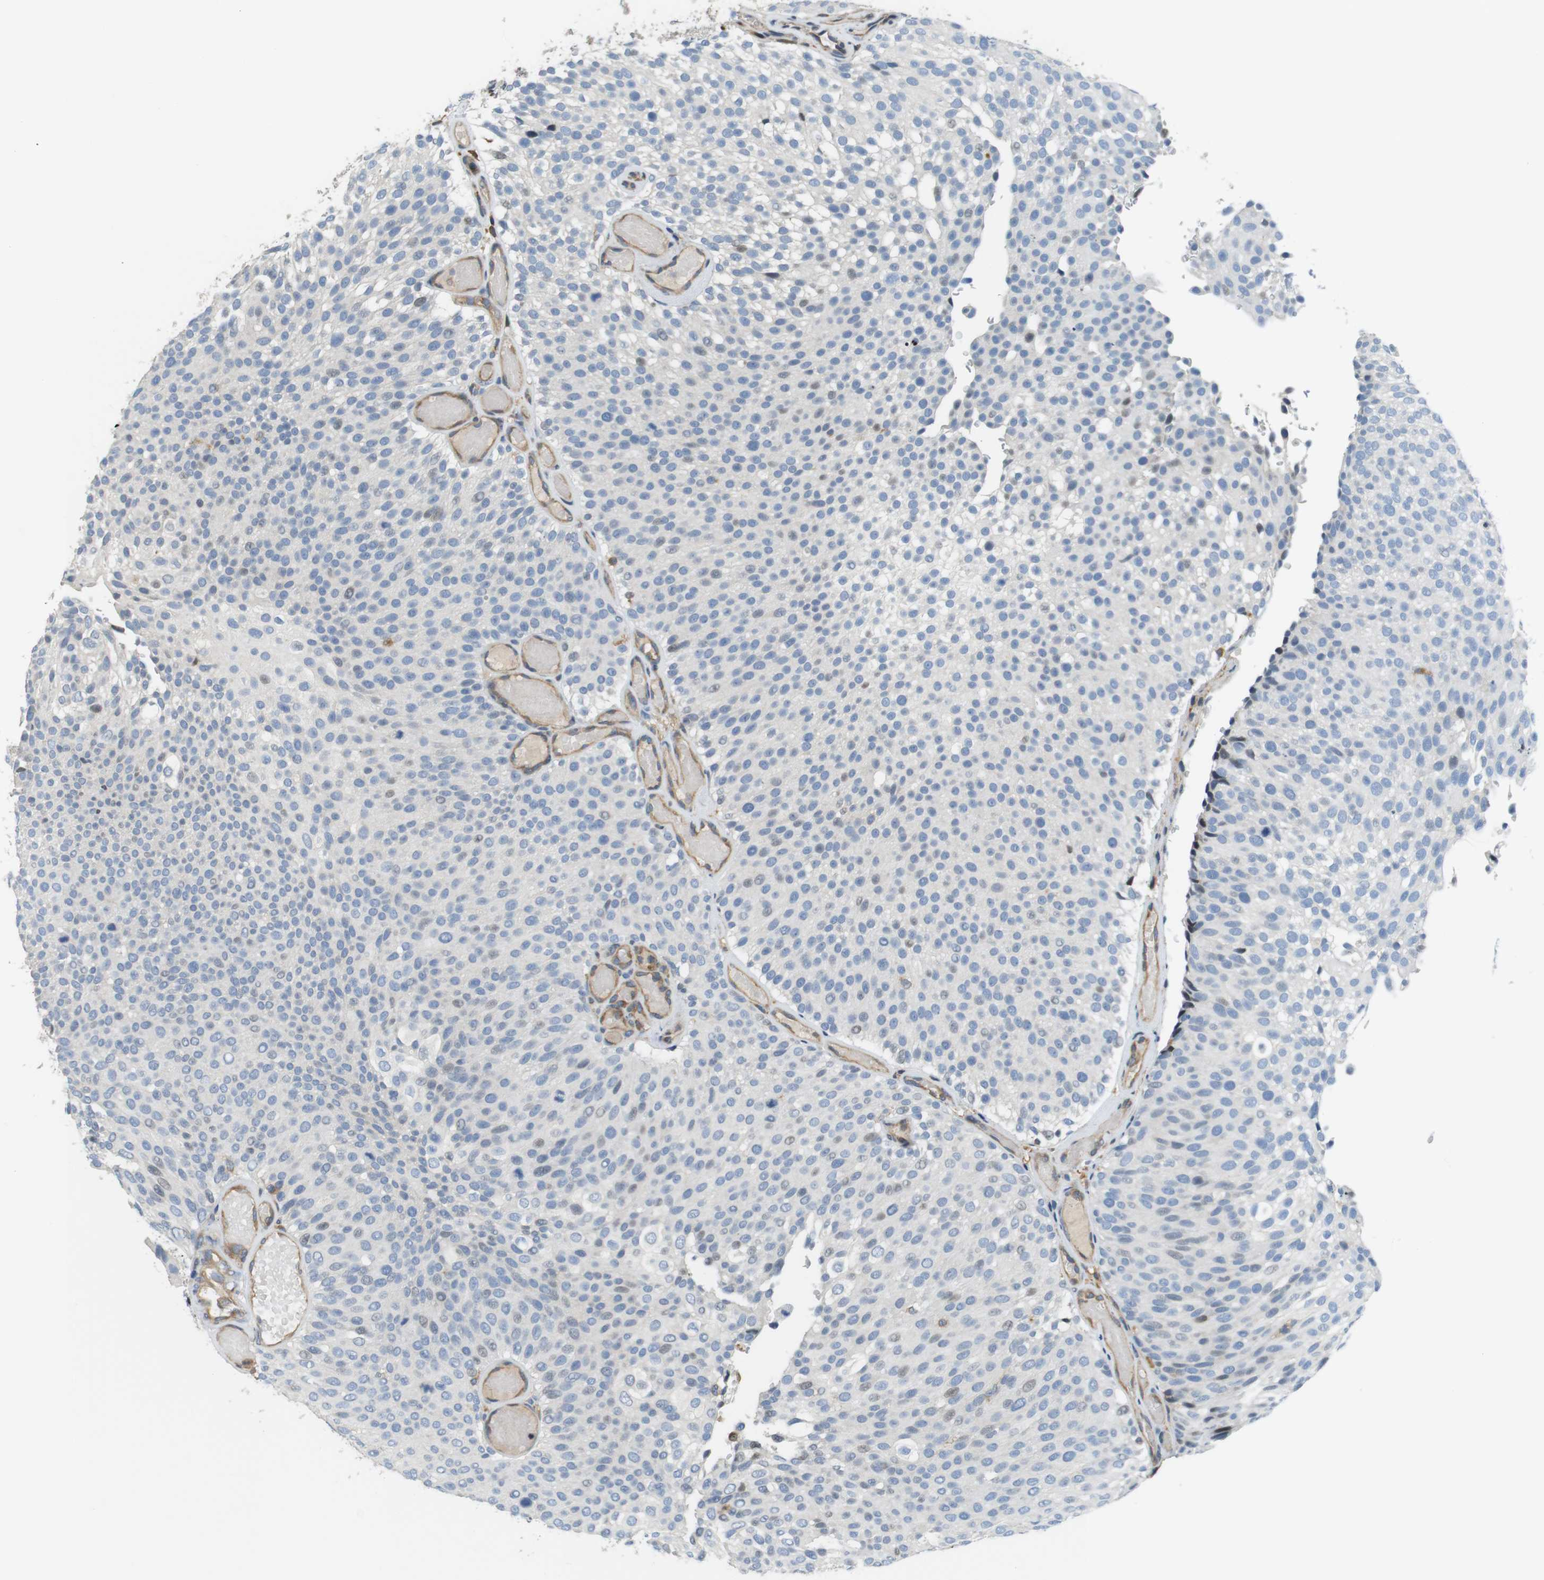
{"staining": {"intensity": "negative", "quantity": "none", "location": "none"}, "tissue": "urothelial cancer", "cell_type": "Tumor cells", "image_type": "cancer", "snomed": [{"axis": "morphology", "description": "Urothelial carcinoma, Low grade"}, {"axis": "topography", "description": "Urinary bladder"}], "caption": "IHC of human urothelial cancer displays no positivity in tumor cells.", "gene": "PCDH10", "patient": {"sex": "male", "age": 78}}